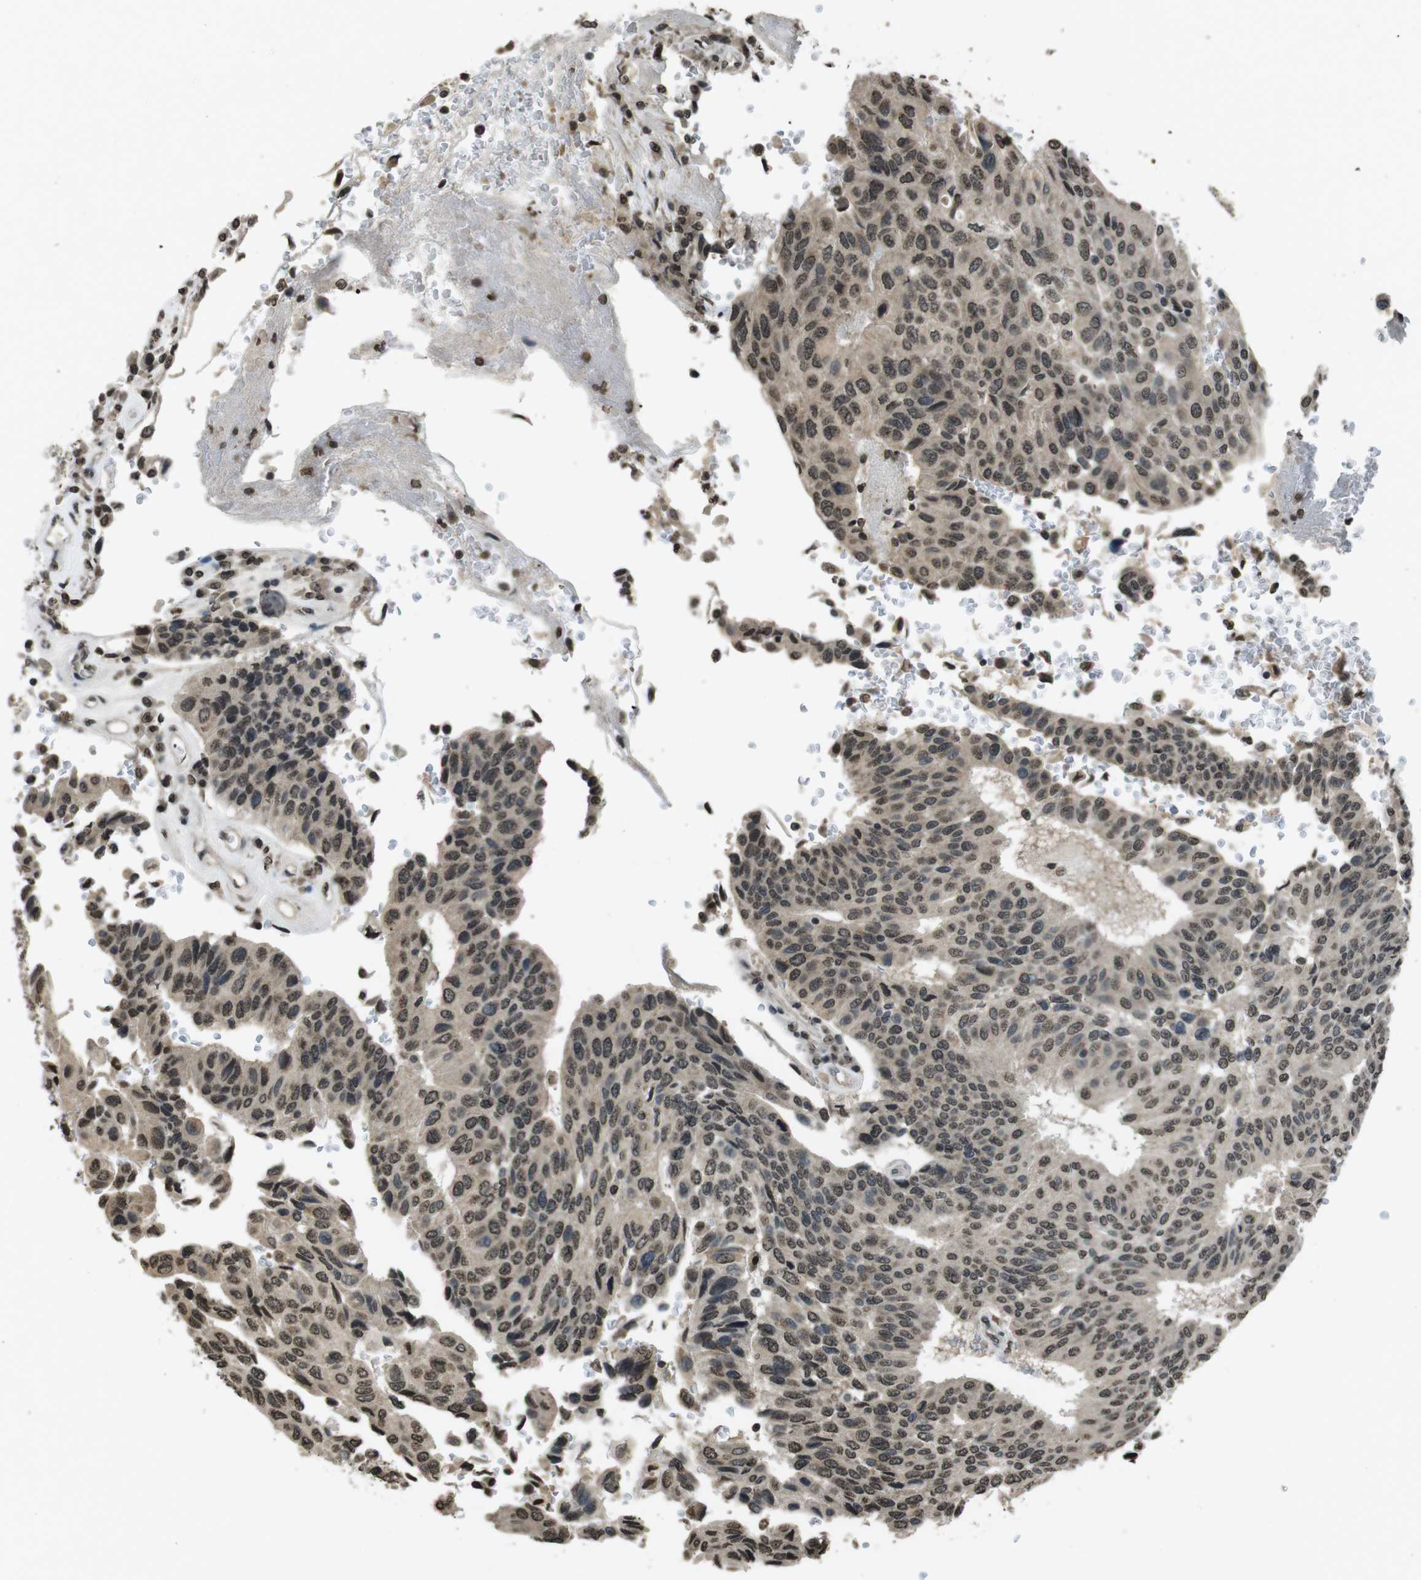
{"staining": {"intensity": "moderate", "quantity": "25%-75%", "location": "nuclear"}, "tissue": "urothelial cancer", "cell_type": "Tumor cells", "image_type": "cancer", "snomed": [{"axis": "morphology", "description": "Urothelial carcinoma, High grade"}, {"axis": "topography", "description": "Urinary bladder"}], "caption": "Immunohistochemistry (IHC) (DAB) staining of human urothelial carcinoma (high-grade) reveals moderate nuclear protein expression in about 25%-75% of tumor cells.", "gene": "MAF", "patient": {"sex": "male", "age": 66}}